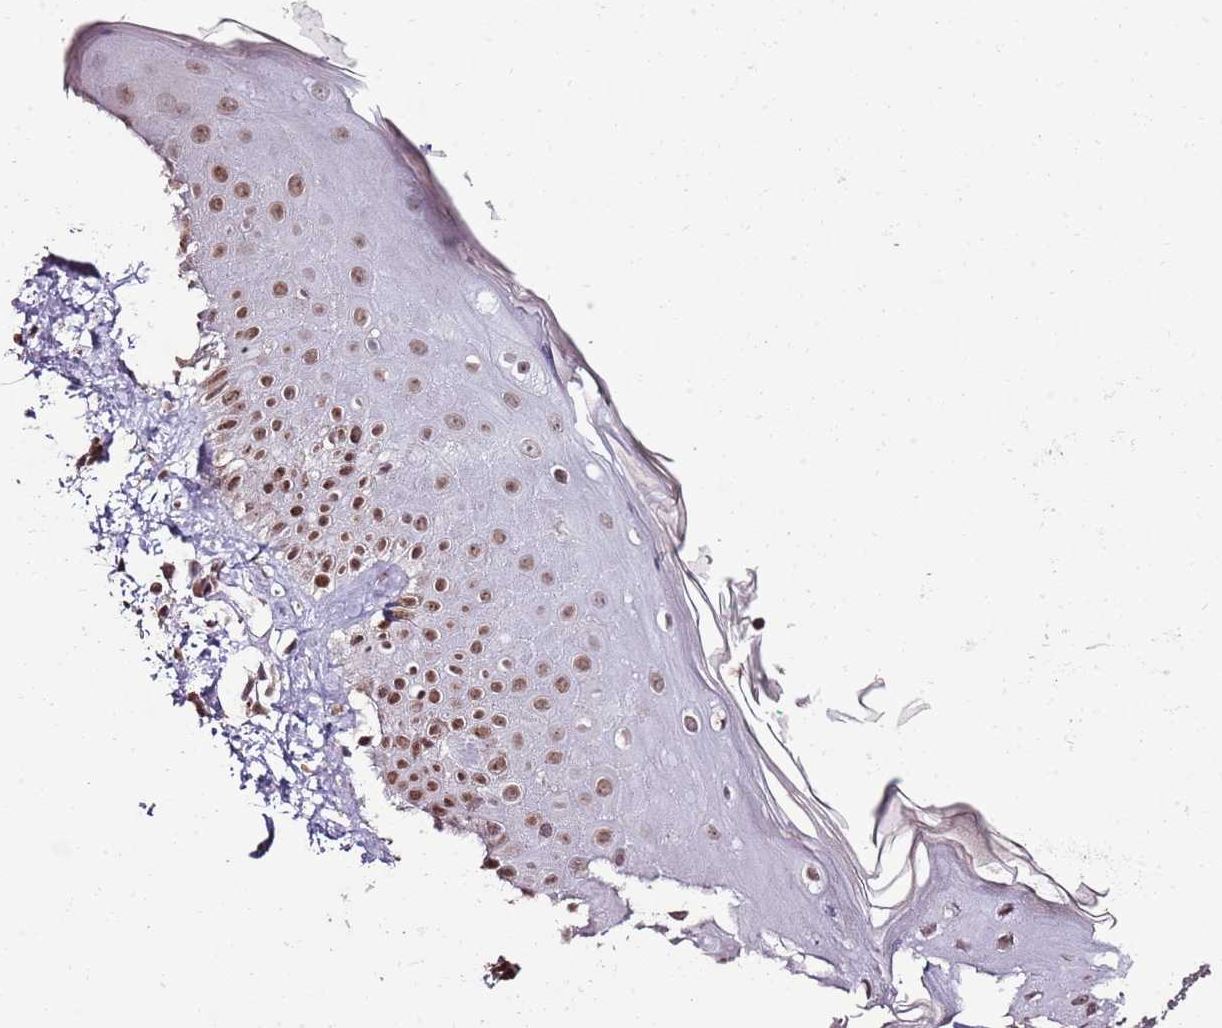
{"staining": {"intensity": "moderate", "quantity": ">75%", "location": "nuclear"}, "tissue": "skin", "cell_type": "Fibroblasts", "image_type": "normal", "snomed": [{"axis": "morphology", "description": "Normal tissue, NOS"}, {"axis": "topography", "description": "Skin"}], "caption": "The micrograph displays immunohistochemical staining of unremarkable skin. There is moderate nuclear staining is appreciated in approximately >75% of fibroblasts. The protein is shown in brown color, while the nuclei are stained blue.", "gene": "ARL14EP", "patient": {"sex": "male", "age": 52}}